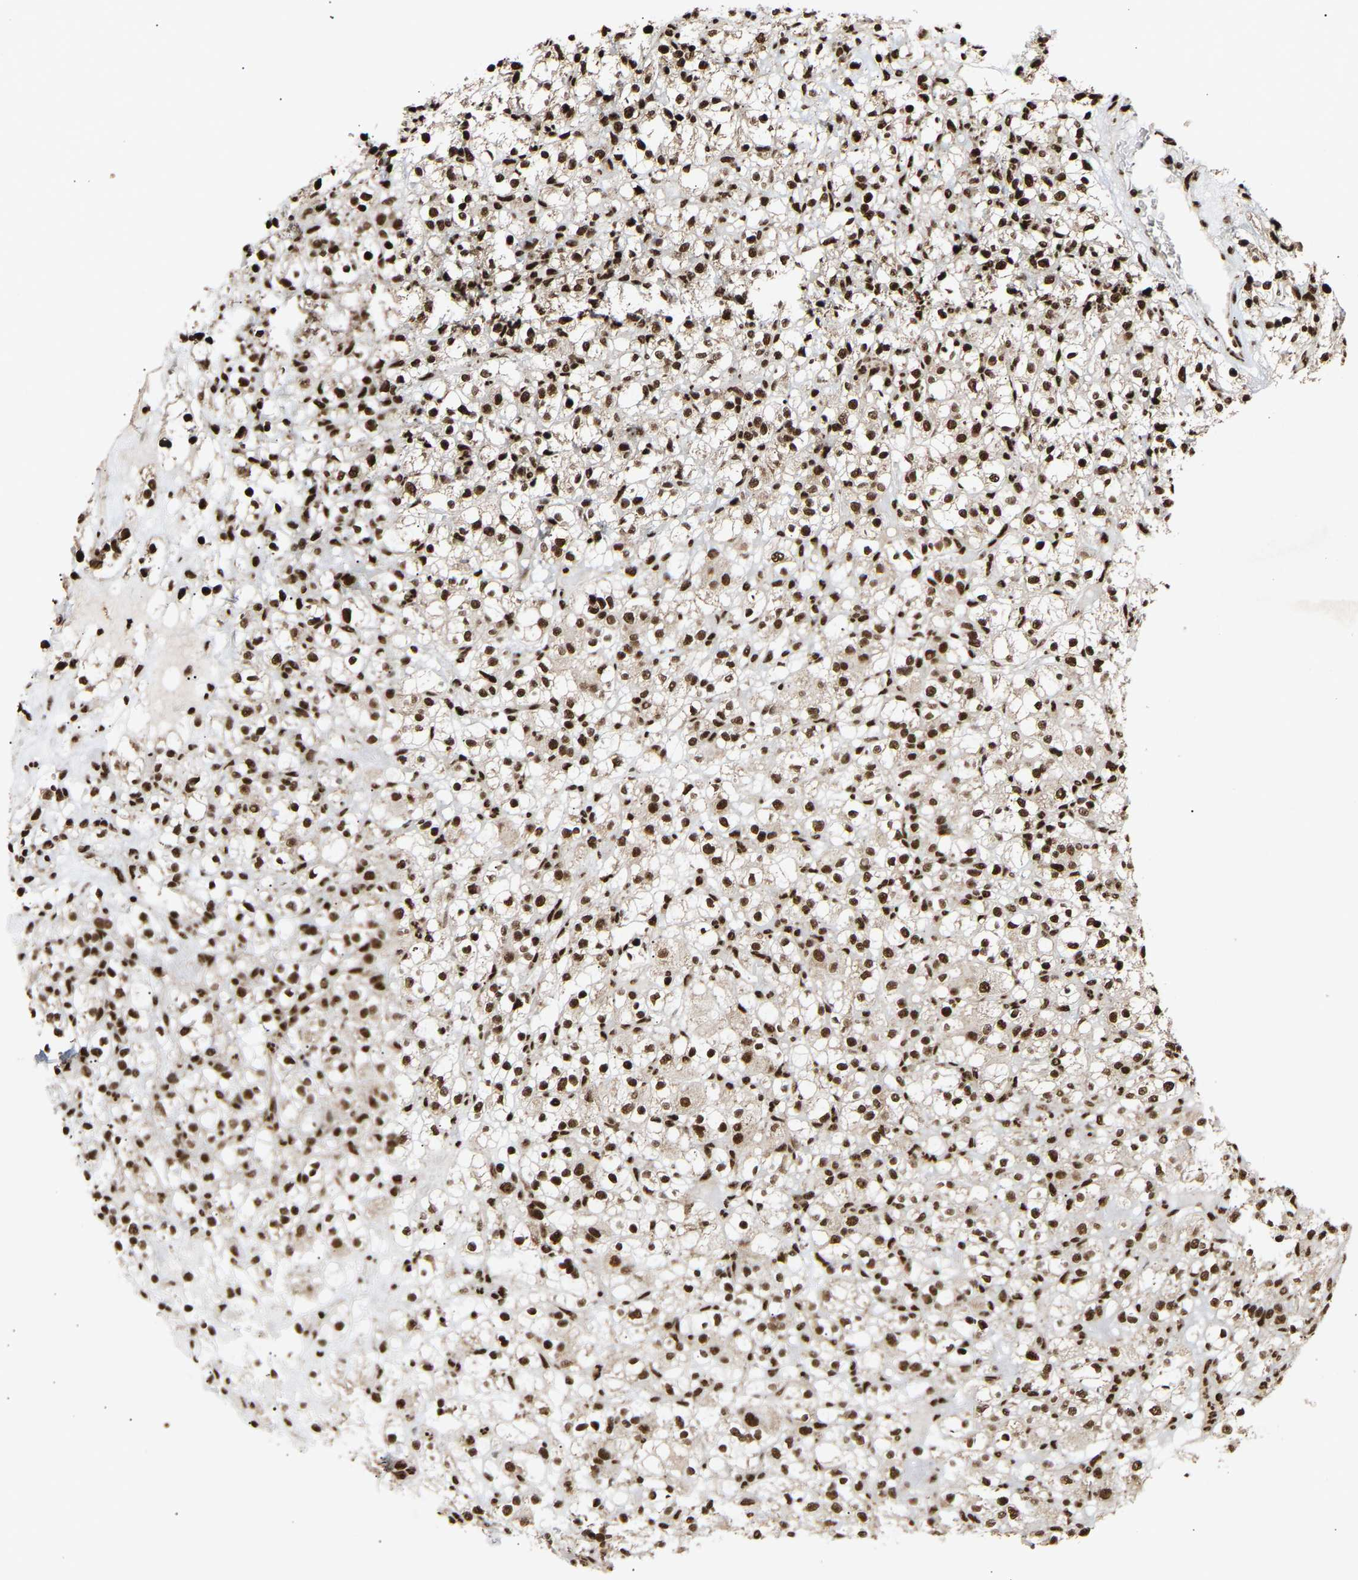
{"staining": {"intensity": "strong", "quantity": ">75%", "location": "nuclear"}, "tissue": "renal cancer", "cell_type": "Tumor cells", "image_type": "cancer", "snomed": [{"axis": "morphology", "description": "Normal tissue, NOS"}, {"axis": "morphology", "description": "Adenocarcinoma, NOS"}, {"axis": "topography", "description": "Kidney"}], "caption": "Strong nuclear positivity for a protein is identified in about >75% of tumor cells of renal cancer using IHC.", "gene": "ALYREF", "patient": {"sex": "female", "age": 72}}